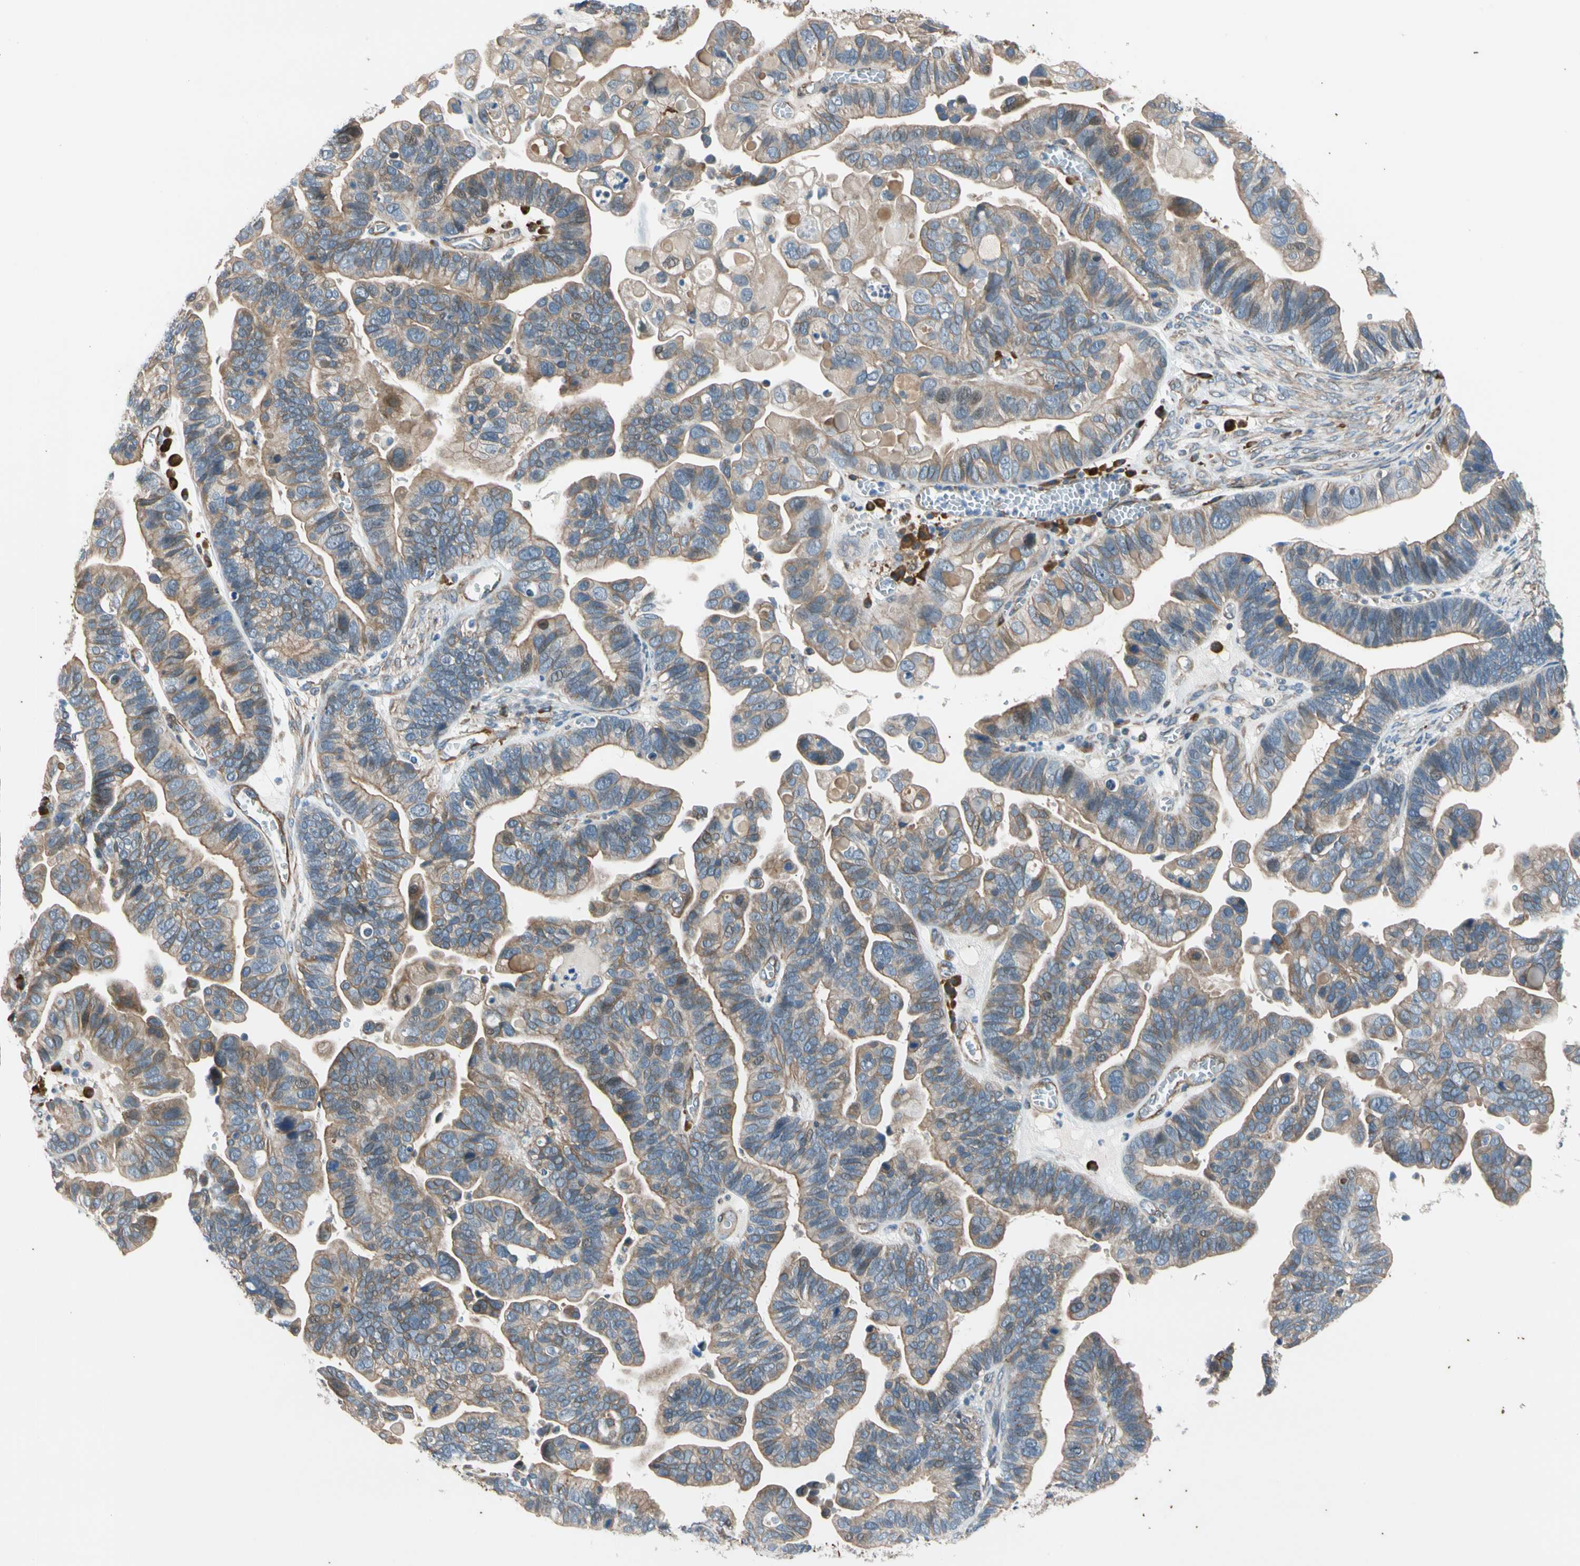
{"staining": {"intensity": "moderate", "quantity": ">75%", "location": "cytoplasmic/membranous"}, "tissue": "ovarian cancer", "cell_type": "Tumor cells", "image_type": "cancer", "snomed": [{"axis": "morphology", "description": "Cystadenocarcinoma, serous, NOS"}, {"axis": "topography", "description": "Ovary"}], "caption": "Serous cystadenocarcinoma (ovarian) stained with DAB (3,3'-diaminobenzidine) immunohistochemistry demonstrates medium levels of moderate cytoplasmic/membranous positivity in approximately >75% of tumor cells. (brown staining indicates protein expression, while blue staining denotes nuclei).", "gene": "LIMK2", "patient": {"sex": "female", "age": 56}}